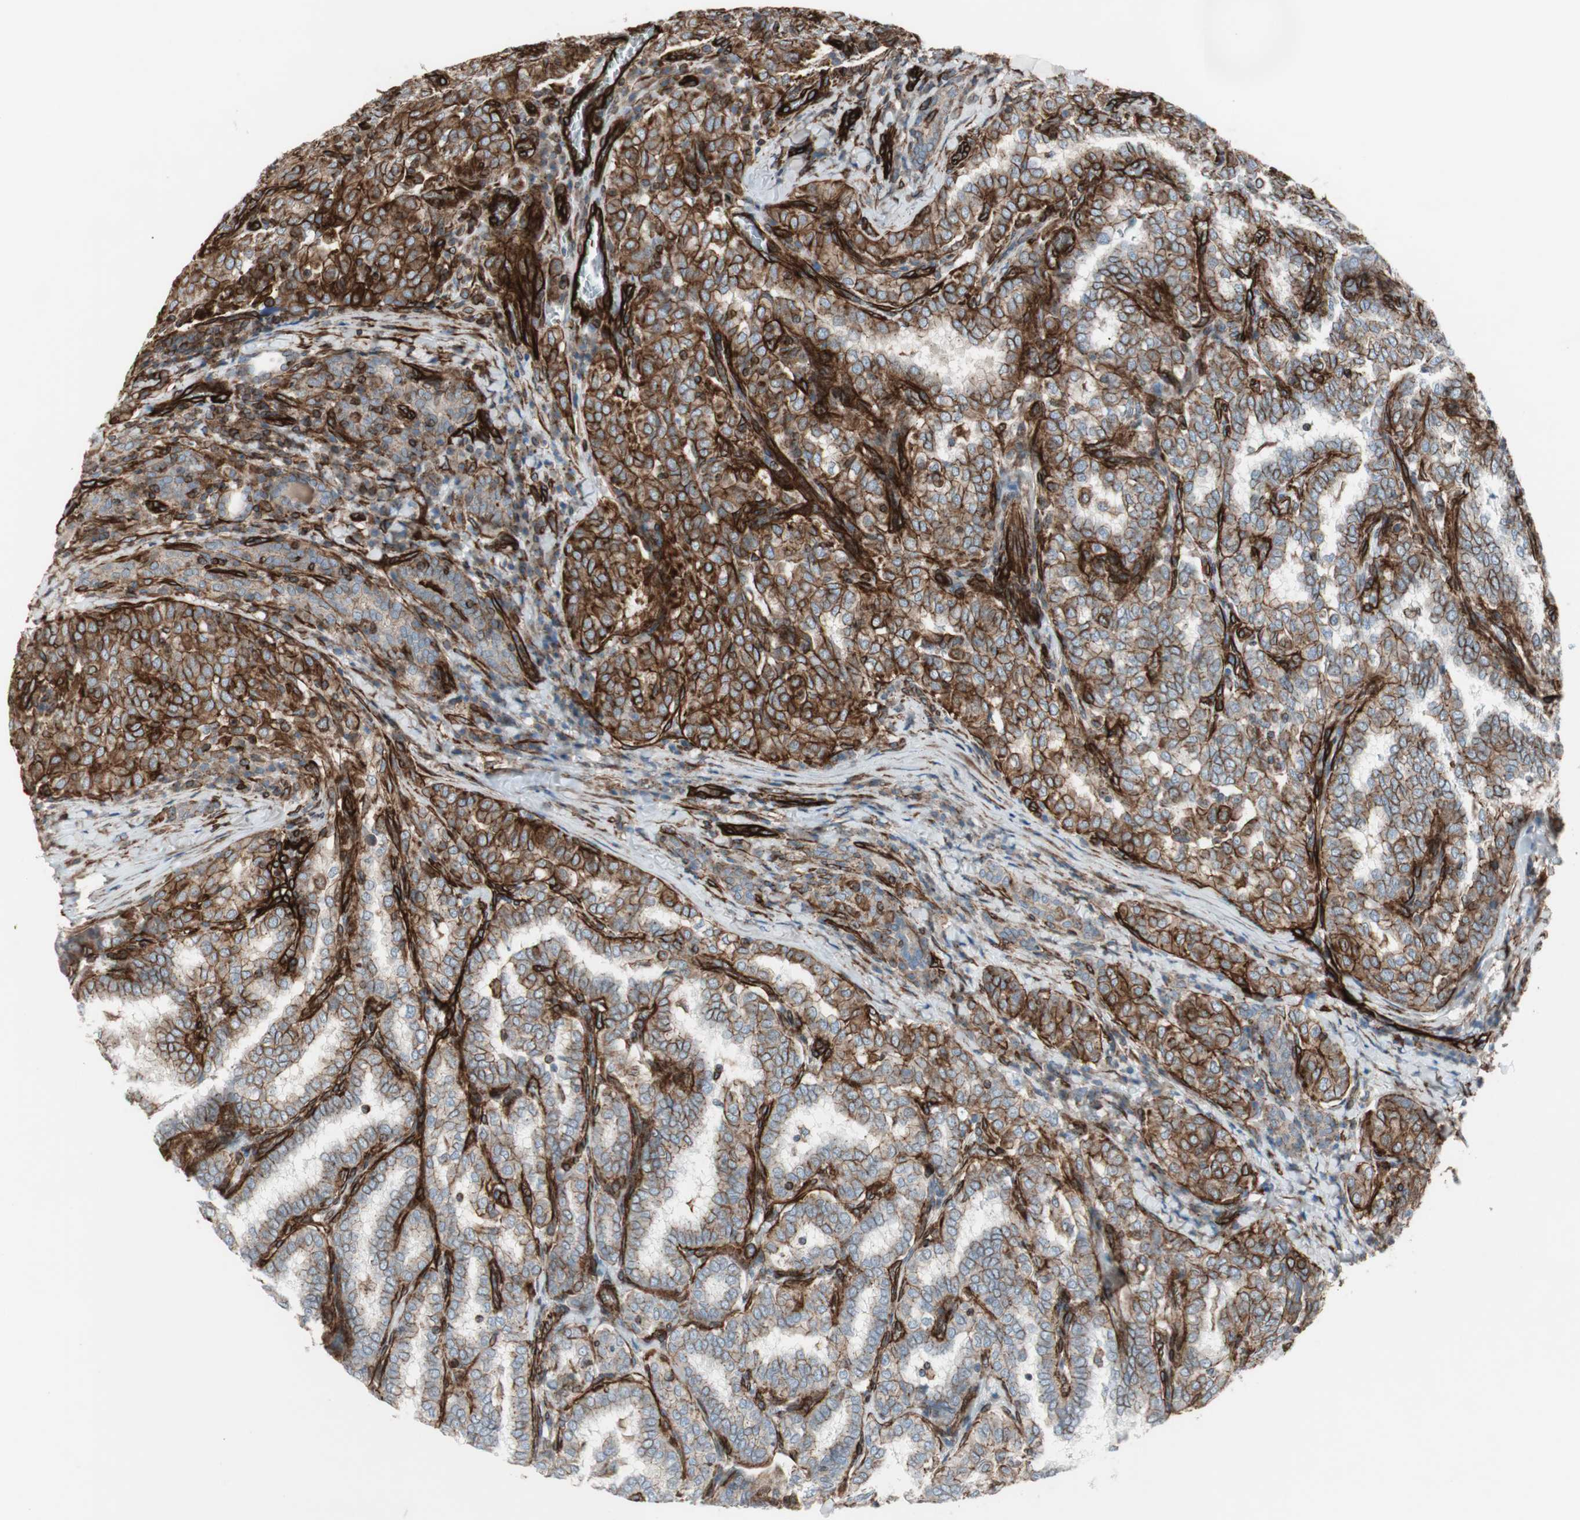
{"staining": {"intensity": "strong", "quantity": ">75%", "location": "cytoplasmic/membranous"}, "tissue": "thyroid cancer", "cell_type": "Tumor cells", "image_type": "cancer", "snomed": [{"axis": "morphology", "description": "Papillary adenocarcinoma, NOS"}, {"axis": "topography", "description": "Thyroid gland"}], "caption": "Immunohistochemistry (IHC) of thyroid cancer displays high levels of strong cytoplasmic/membranous positivity in approximately >75% of tumor cells.", "gene": "TCTA", "patient": {"sex": "female", "age": 30}}